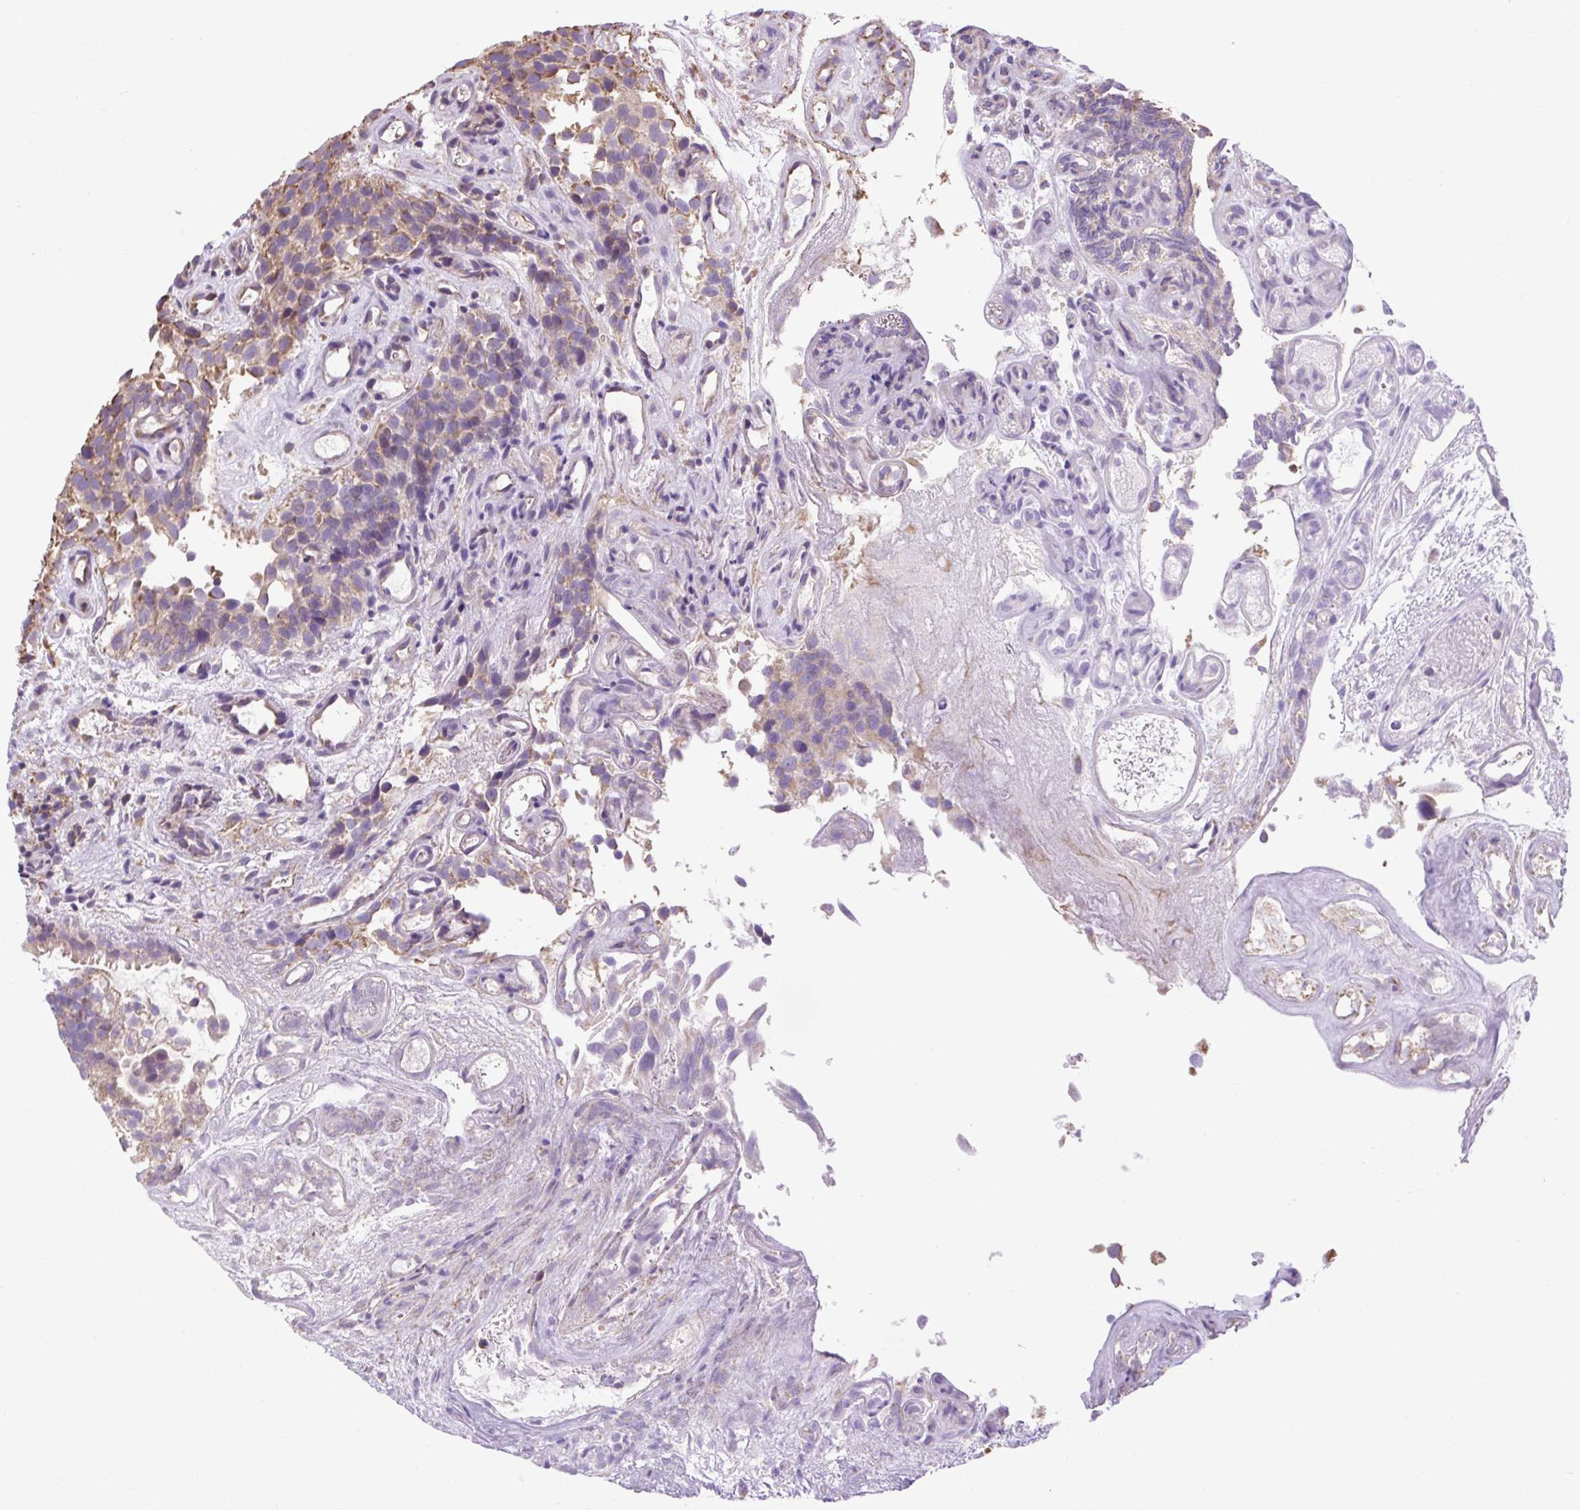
{"staining": {"intensity": "moderate", "quantity": "<25%", "location": "cytoplasmic/membranous"}, "tissue": "urothelial cancer", "cell_type": "Tumor cells", "image_type": "cancer", "snomed": [{"axis": "morphology", "description": "Urothelial carcinoma, NOS"}, {"axis": "topography", "description": "Urinary bladder"}], "caption": "Immunohistochemistry histopathology image of transitional cell carcinoma stained for a protein (brown), which shows low levels of moderate cytoplasmic/membranous staining in approximately <25% of tumor cells.", "gene": "PLCG1", "patient": {"sex": "male", "age": 87}}